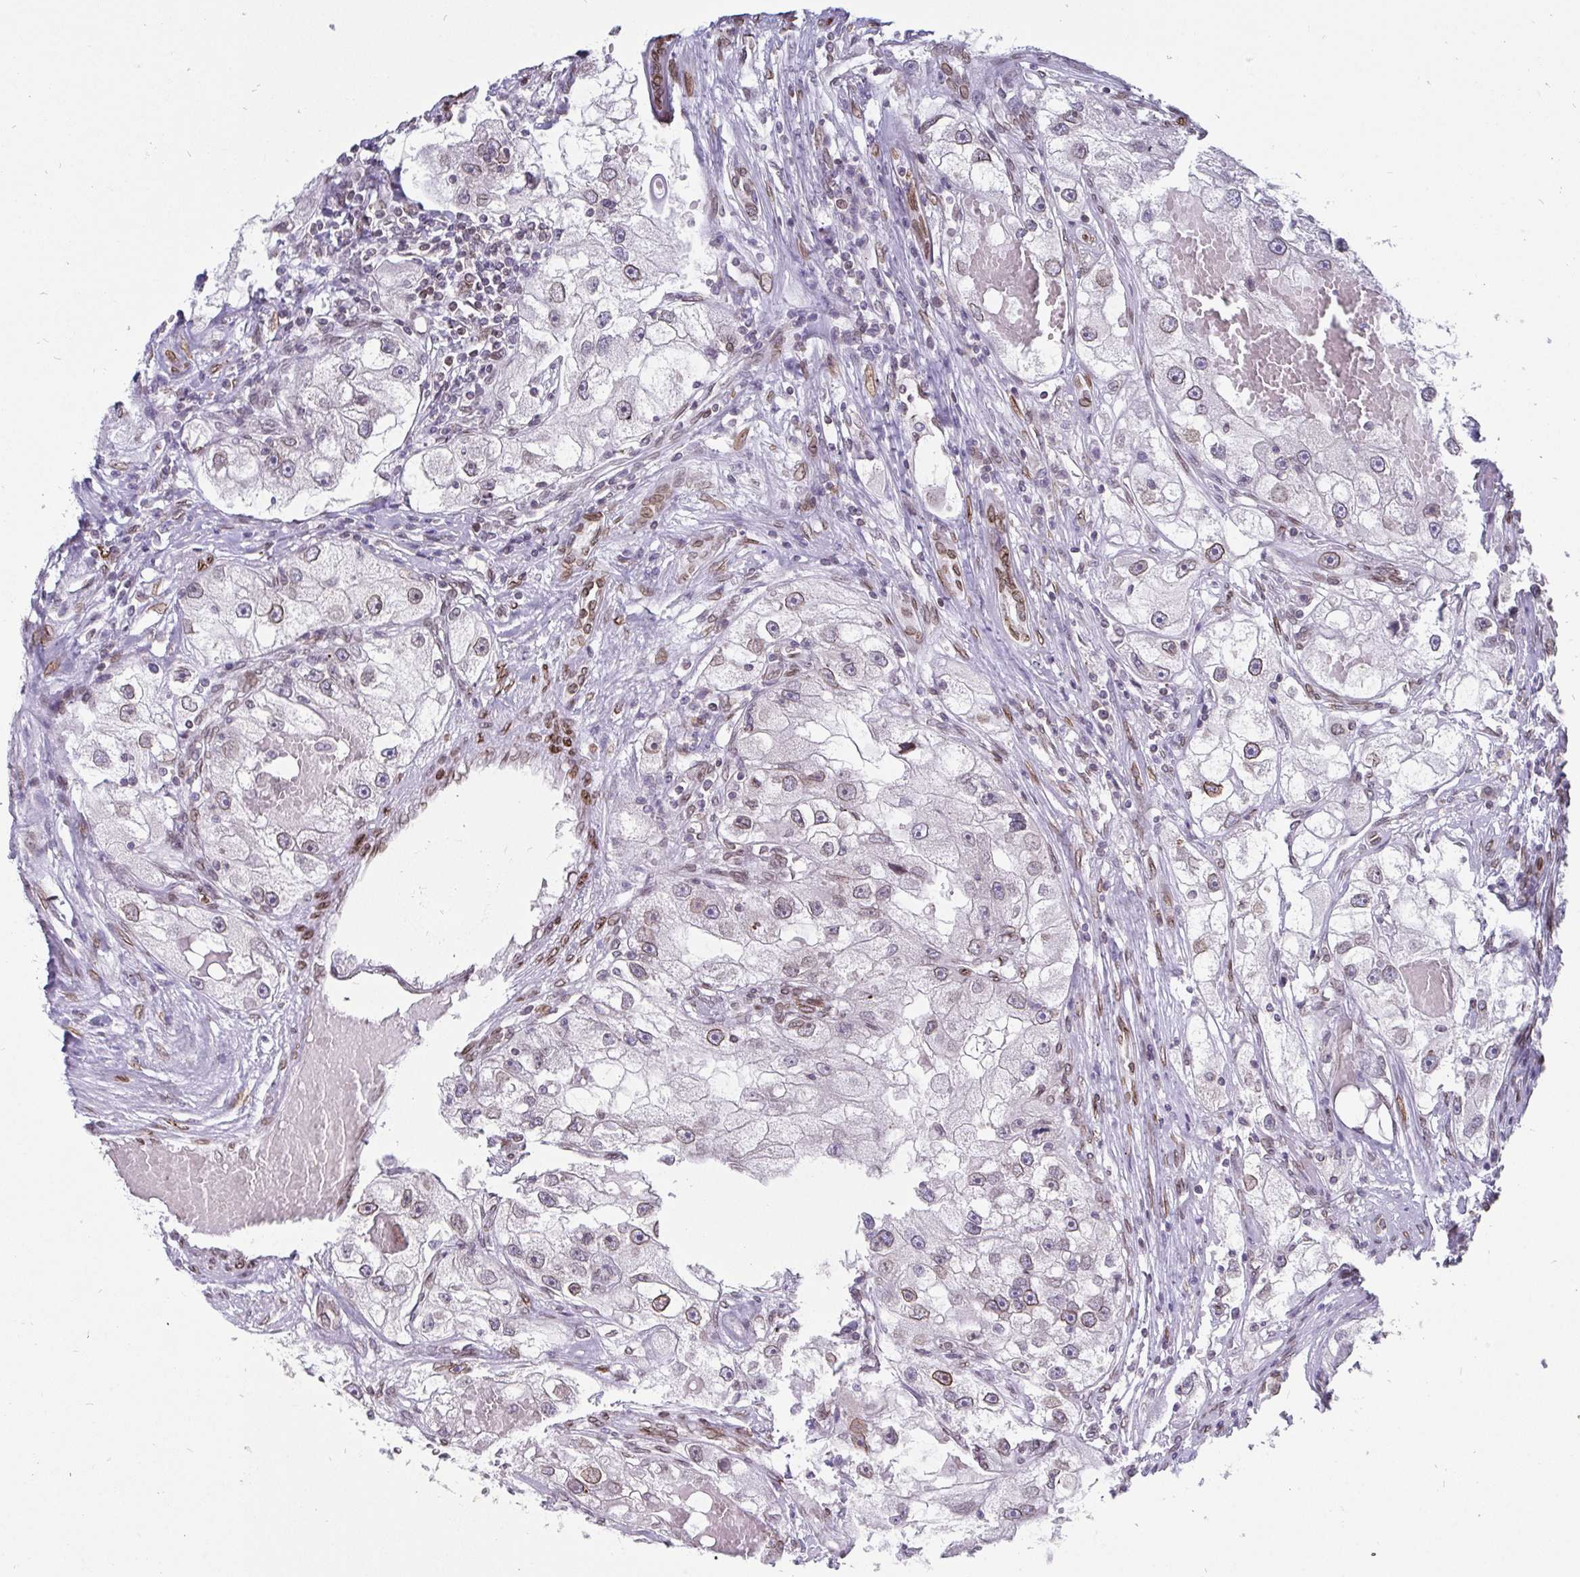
{"staining": {"intensity": "weak", "quantity": "<25%", "location": "cytoplasmic/membranous,nuclear"}, "tissue": "renal cancer", "cell_type": "Tumor cells", "image_type": "cancer", "snomed": [{"axis": "morphology", "description": "Adenocarcinoma, NOS"}, {"axis": "topography", "description": "Kidney"}], "caption": "Micrograph shows no significant protein staining in tumor cells of renal cancer.", "gene": "EMD", "patient": {"sex": "male", "age": 63}}